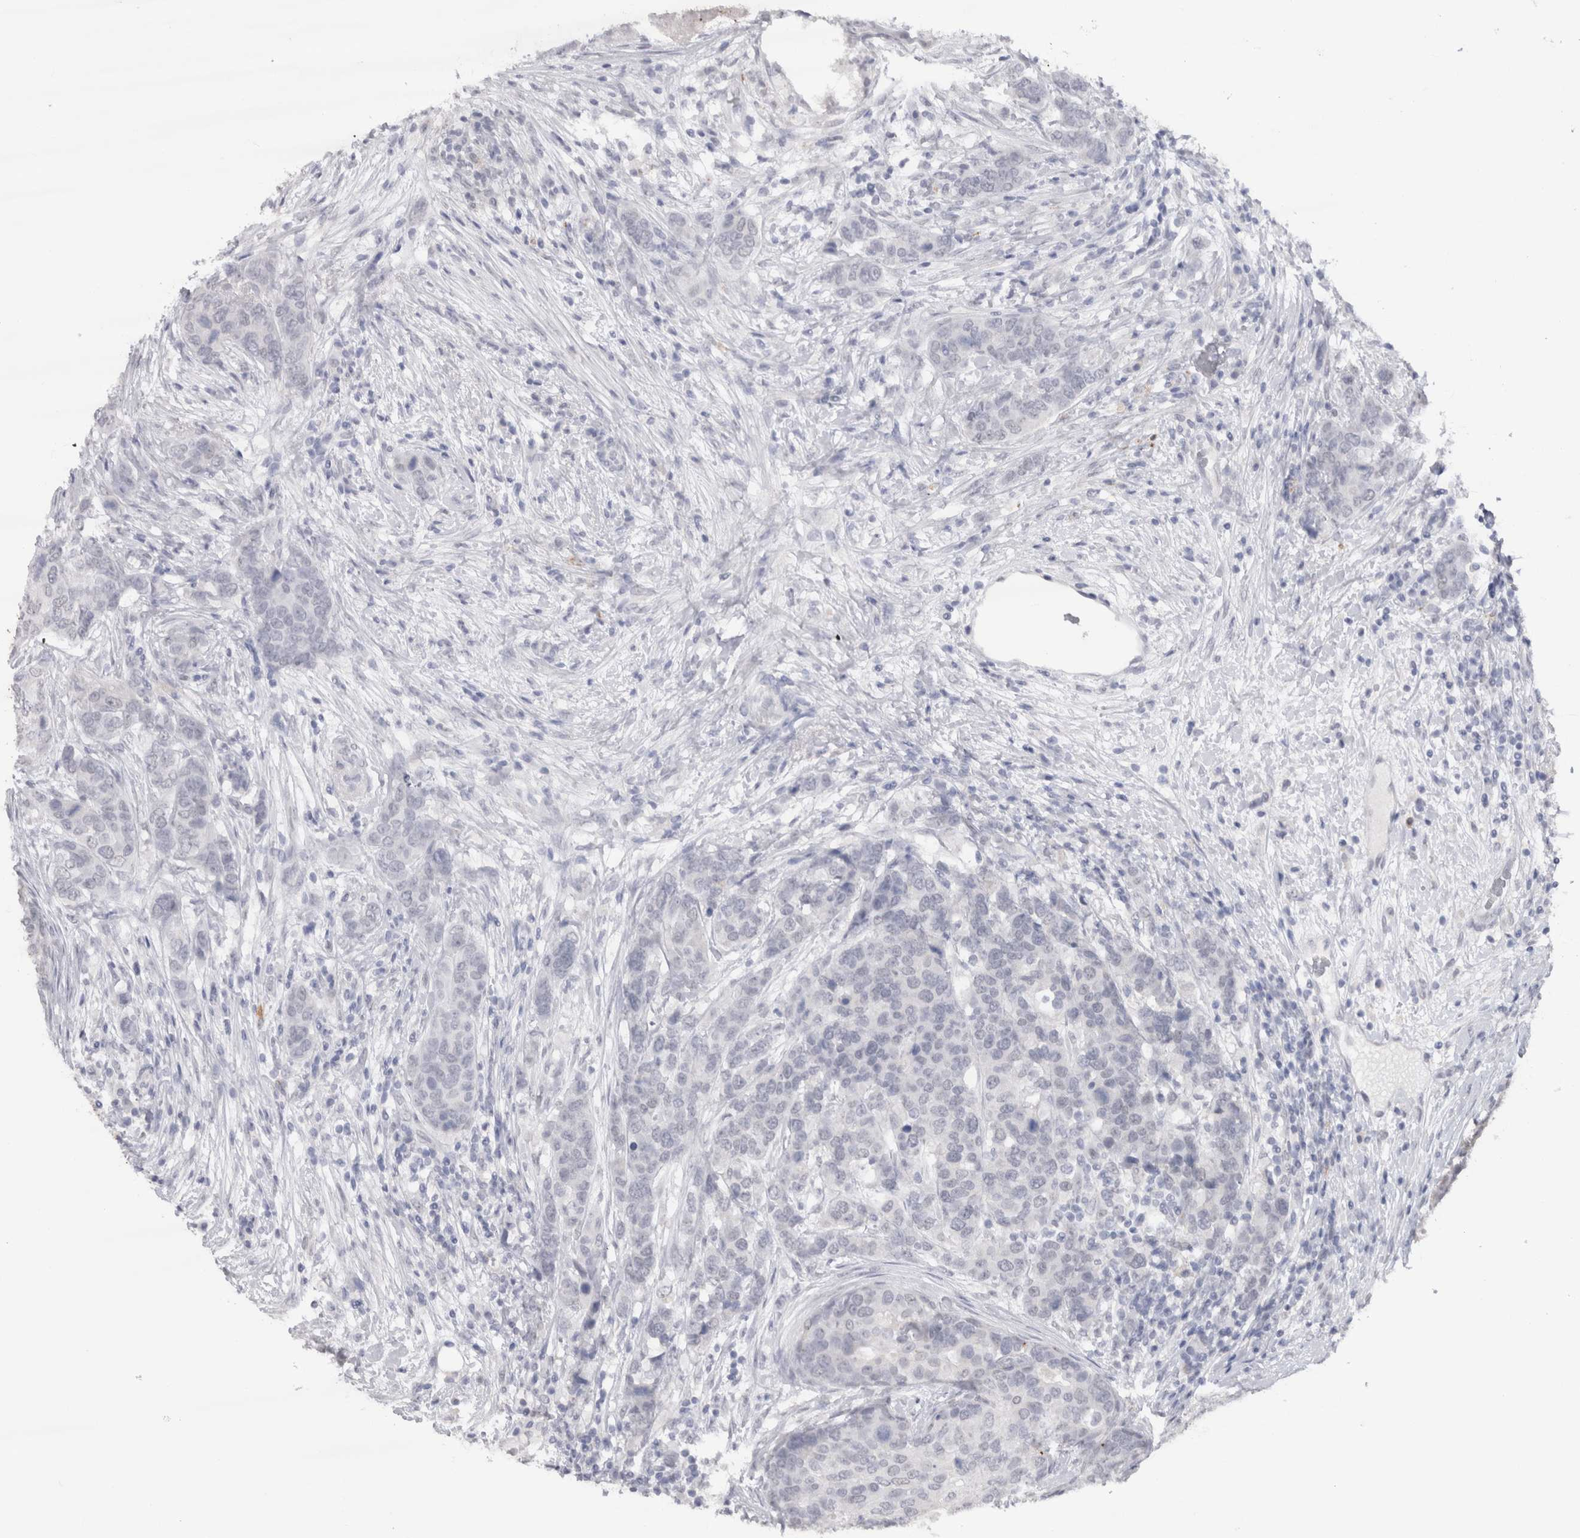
{"staining": {"intensity": "negative", "quantity": "none", "location": "none"}, "tissue": "breast cancer", "cell_type": "Tumor cells", "image_type": "cancer", "snomed": [{"axis": "morphology", "description": "Lobular carcinoma"}, {"axis": "topography", "description": "Breast"}], "caption": "DAB immunohistochemical staining of human breast cancer (lobular carcinoma) displays no significant staining in tumor cells.", "gene": "CDH17", "patient": {"sex": "female", "age": 59}}